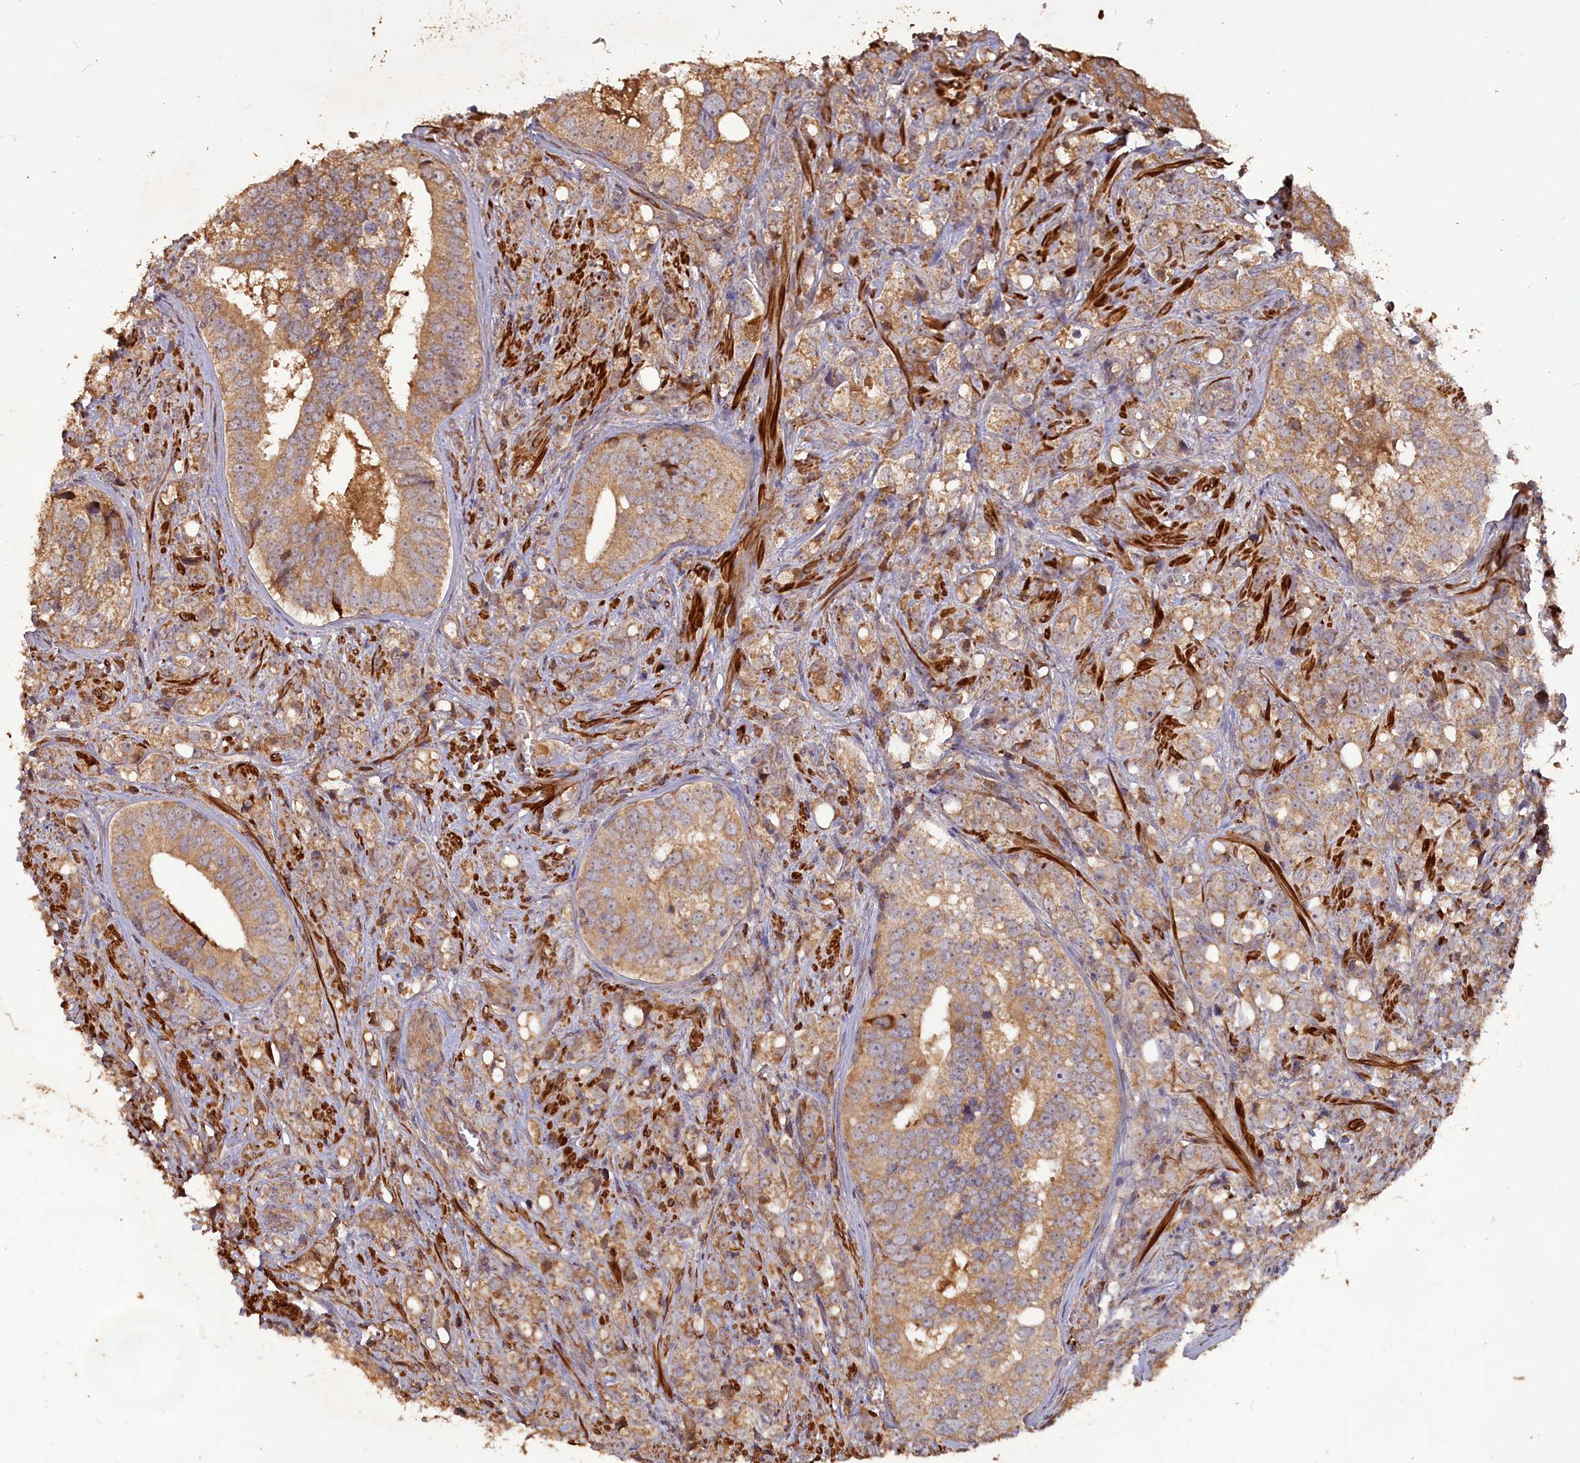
{"staining": {"intensity": "moderate", "quantity": ">75%", "location": "cytoplasmic/membranous"}, "tissue": "prostate cancer", "cell_type": "Tumor cells", "image_type": "cancer", "snomed": [{"axis": "morphology", "description": "Adenocarcinoma, High grade"}, {"axis": "topography", "description": "Prostate"}], "caption": "Prostate cancer stained with a protein marker displays moderate staining in tumor cells.", "gene": "LAYN", "patient": {"sex": "male", "age": 71}}